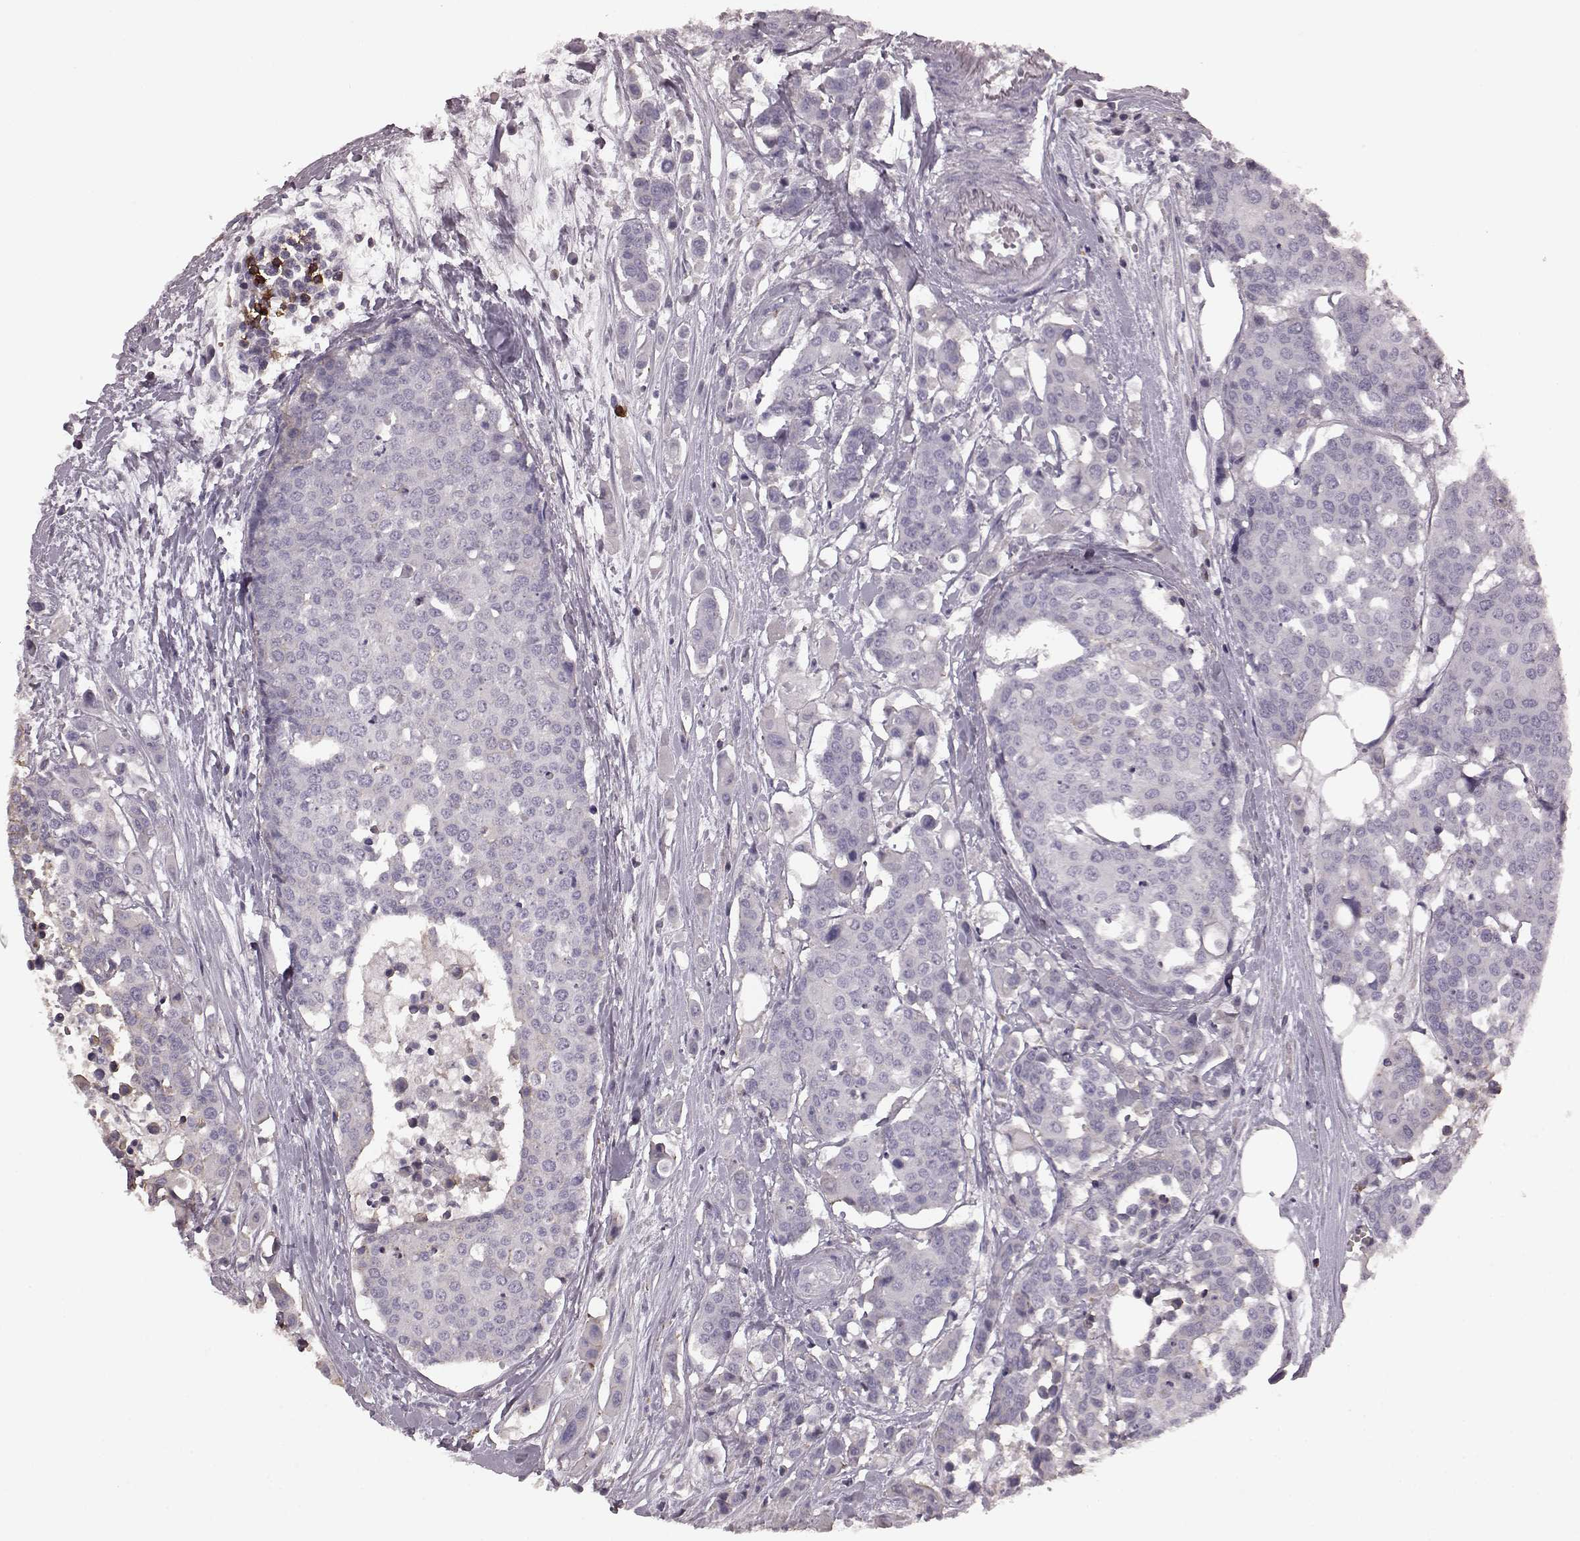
{"staining": {"intensity": "negative", "quantity": "none", "location": "none"}, "tissue": "carcinoid", "cell_type": "Tumor cells", "image_type": "cancer", "snomed": [{"axis": "morphology", "description": "Carcinoid, malignant, NOS"}, {"axis": "topography", "description": "Colon"}], "caption": "This is a micrograph of IHC staining of carcinoid, which shows no staining in tumor cells. (Immunohistochemistry, brightfield microscopy, high magnification).", "gene": "PDCD1", "patient": {"sex": "male", "age": 81}}